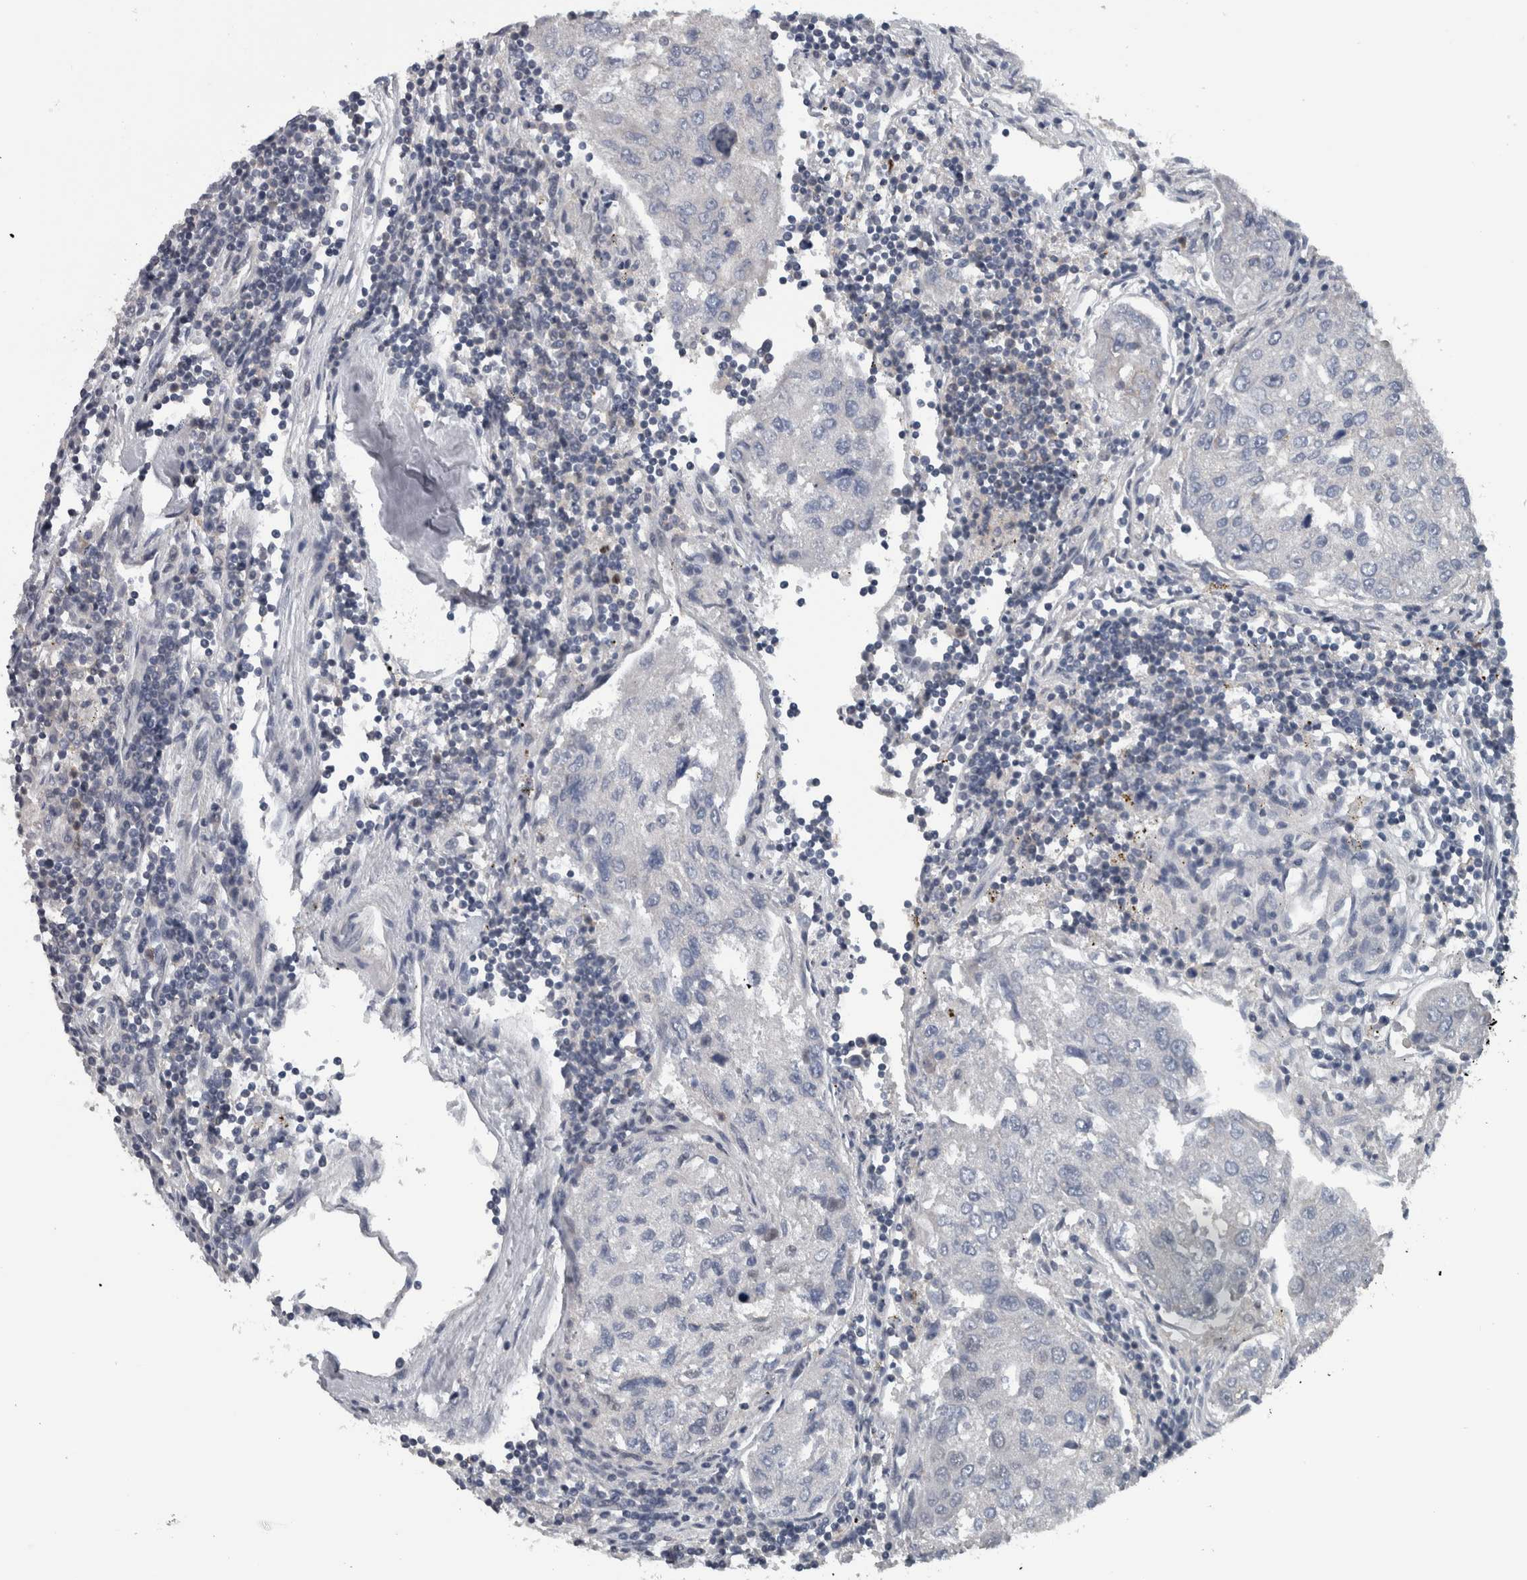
{"staining": {"intensity": "negative", "quantity": "none", "location": "none"}, "tissue": "urothelial cancer", "cell_type": "Tumor cells", "image_type": "cancer", "snomed": [{"axis": "morphology", "description": "Urothelial carcinoma, High grade"}, {"axis": "topography", "description": "Lymph node"}, {"axis": "topography", "description": "Urinary bladder"}], "caption": "Urothelial cancer was stained to show a protein in brown. There is no significant staining in tumor cells. The staining is performed using DAB (3,3'-diaminobenzidine) brown chromogen with nuclei counter-stained in using hematoxylin.", "gene": "ZBTB21", "patient": {"sex": "male", "age": 51}}